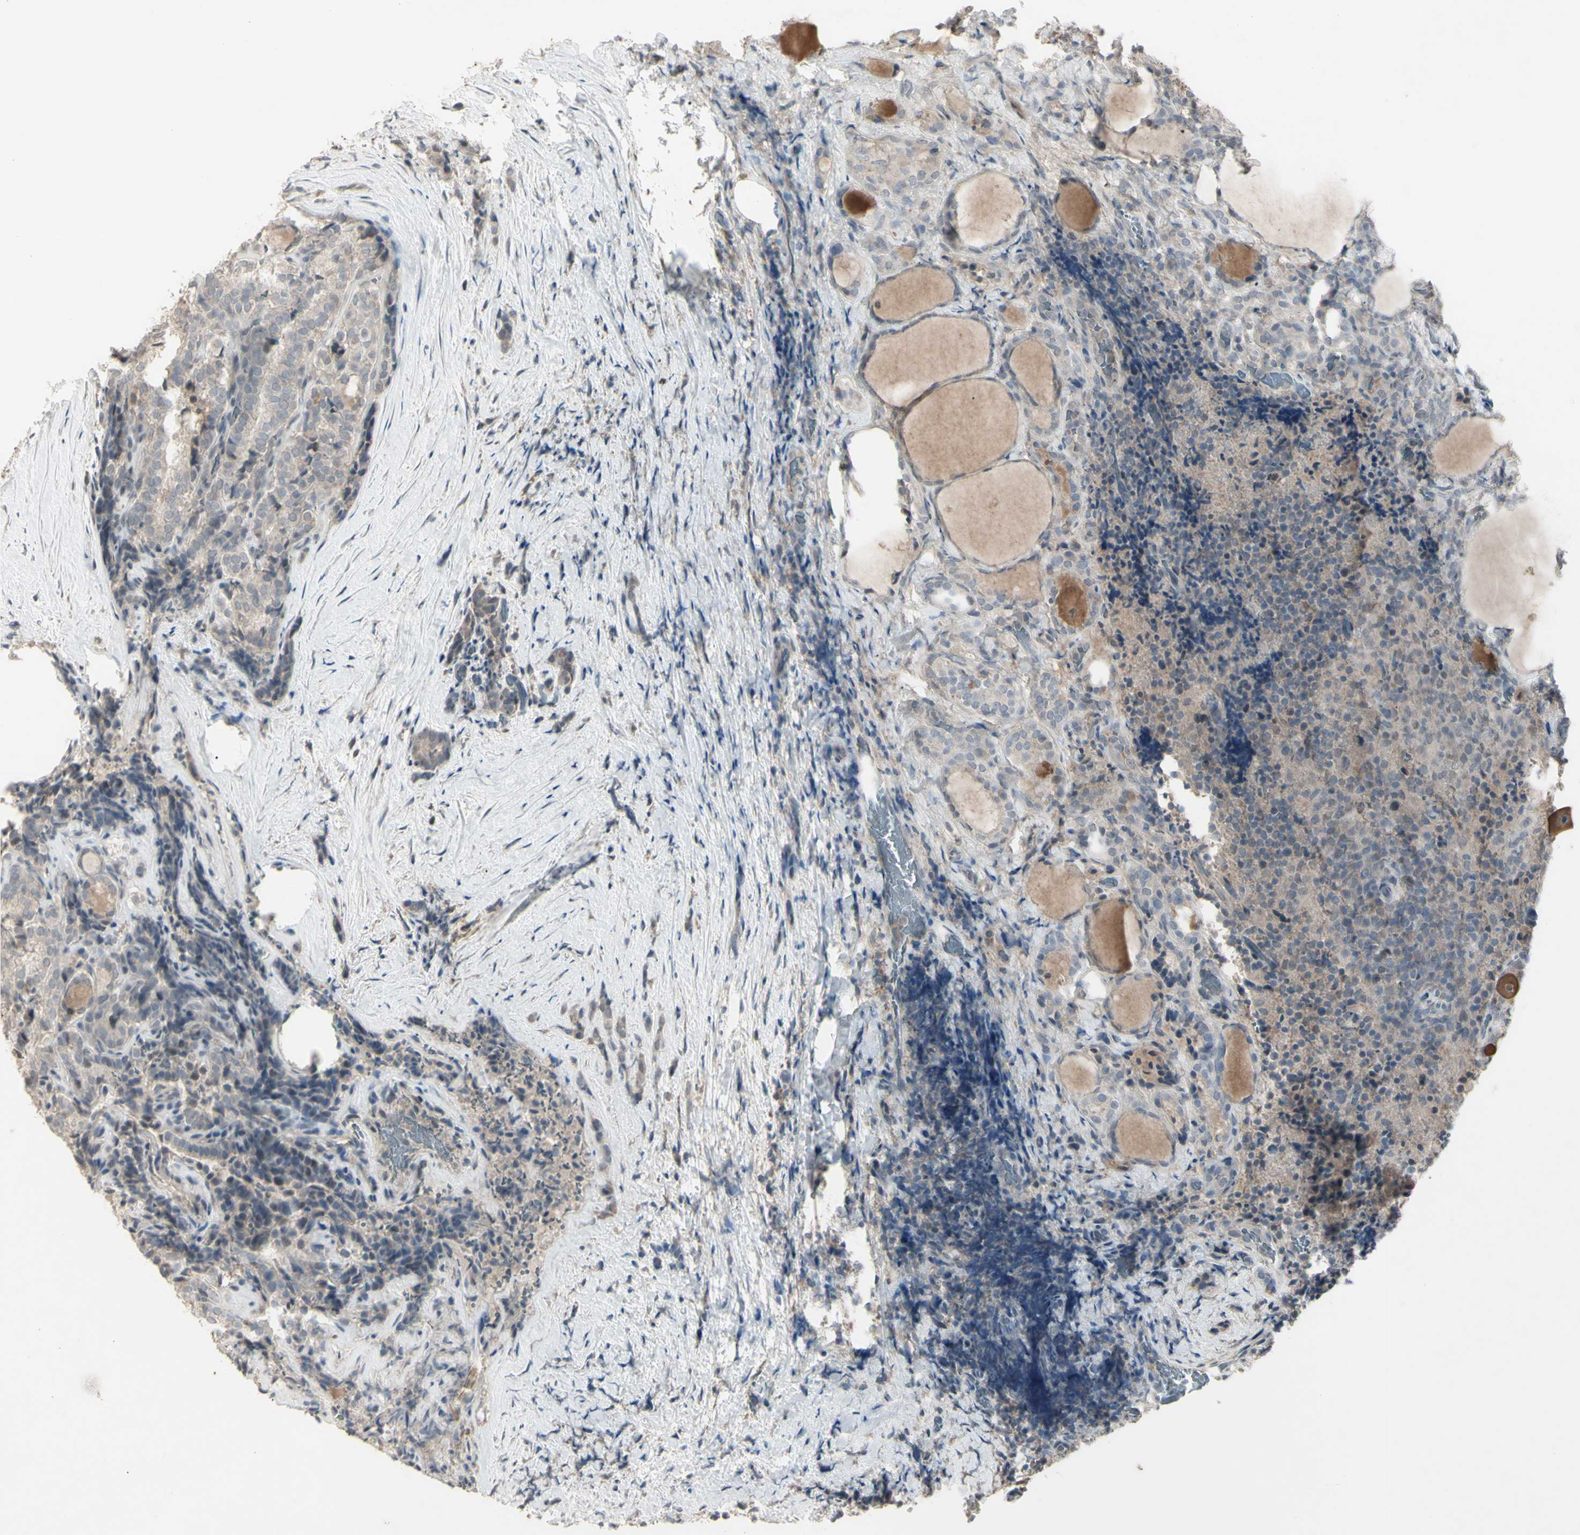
{"staining": {"intensity": "weak", "quantity": ">75%", "location": "cytoplasmic/membranous"}, "tissue": "thyroid cancer", "cell_type": "Tumor cells", "image_type": "cancer", "snomed": [{"axis": "morphology", "description": "Normal tissue, NOS"}, {"axis": "morphology", "description": "Papillary adenocarcinoma, NOS"}, {"axis": "topography", "description": "Thyroid gland"}], "caption": "Thyroid cancer stained with a brown dye reveals weak cytoplasmic/membranous positive staining in approximately >75% of tumor cells.", "gene": "PIAS4", "patient": {"sex": "female", "age": 30}}